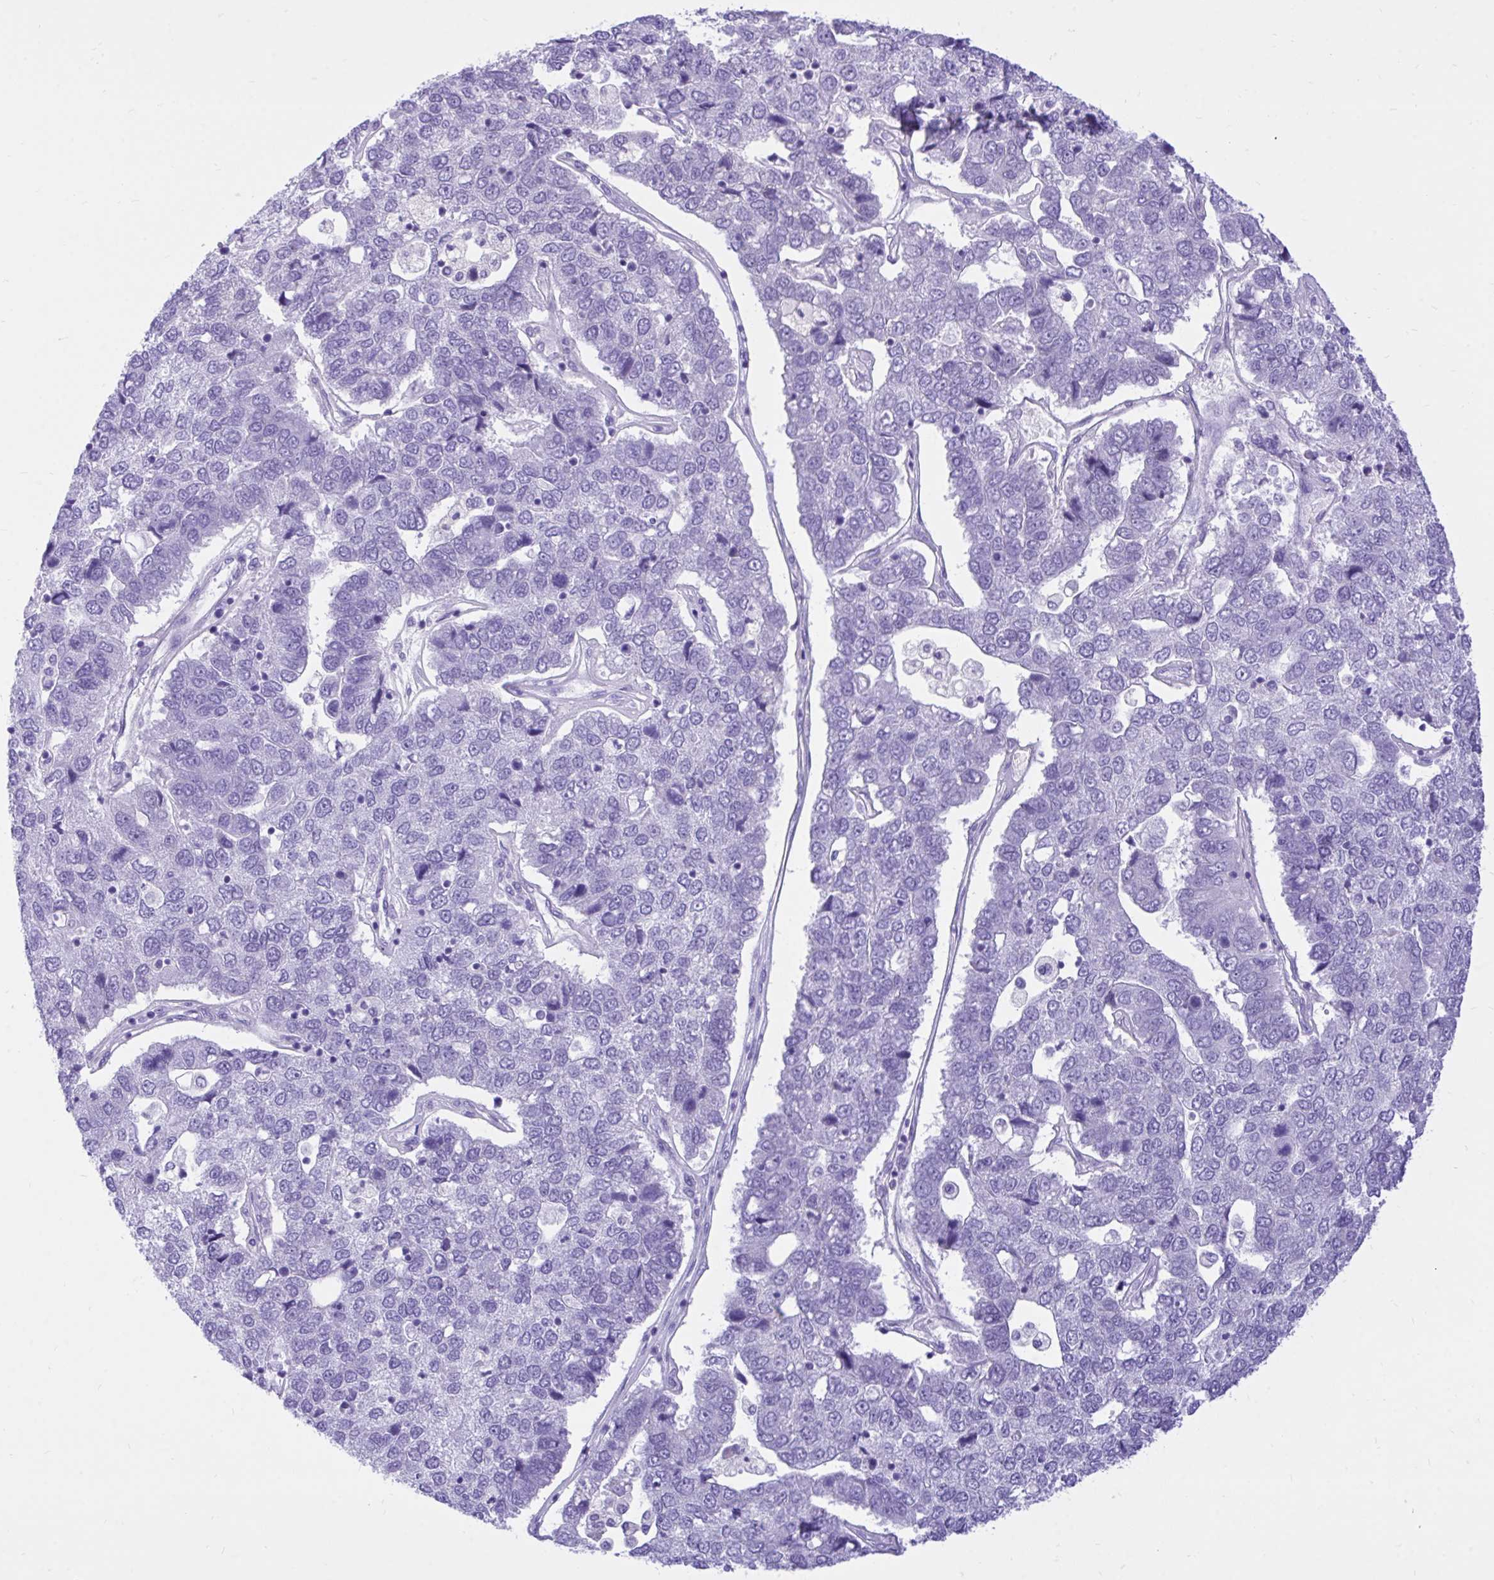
{"staining": {"intensity": "negative", "quantity": "none", "location": "none"}, "tissue": "pancreatic cancer", "cell_type": "Tumor cells", "image_type": "cancer", "snomed": [{"axis": "morphology", "description": "Adenocarcinoma, NOS"}, {"axis": "topography", "description": "Pancreas"}], "caption": "This is a image of immunohistochemistry staining of pancreatic cancer (adenocarcinoma), which shows no expression in tumor cells.", "gene": "MON1A", "patient": {"sex": "female", "age": 61}}